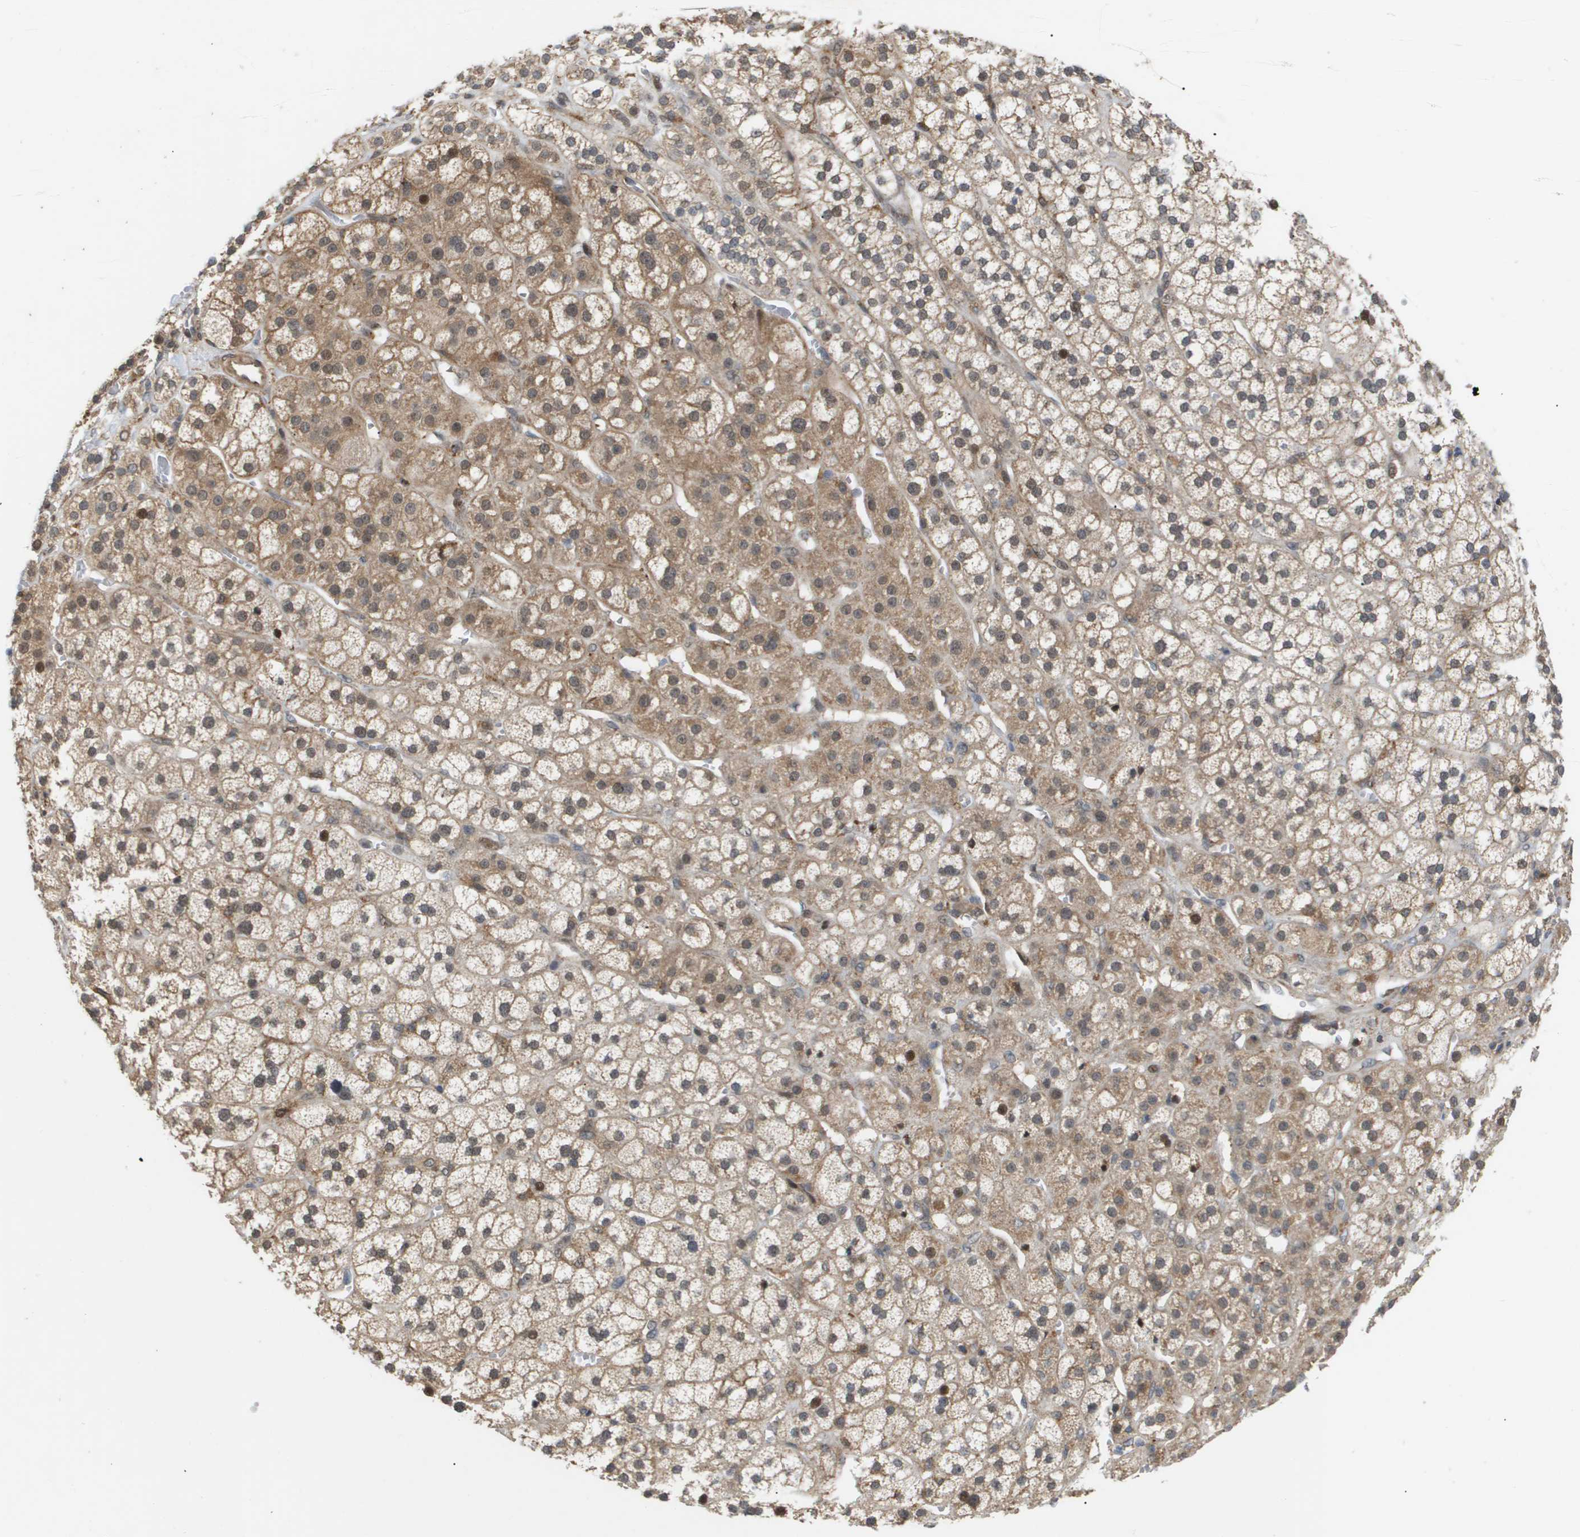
{"staining": {"intensity": "moderate", "quantity": ">75%", "location": "cytoplasmic/membranous,nuclear"}, "tissue": "adrenal gland", "cell_type": "Glandular cells", "image_type": "normal", "snomed": [{"axis": "morphology", "description": "Normal tissue, NOS"}, {"axis": "topography", "description": "Adrenal gland"}], "caption": "This is a micrograph of immunohistochemistry (IHC) staining of benign adrenal gland, which shows moderate positivity in the cytoplasmic/membranous,nuclear of glandular cells.", "gene": "PDGFB", "patient": {"sex": "male", "age": 56}}